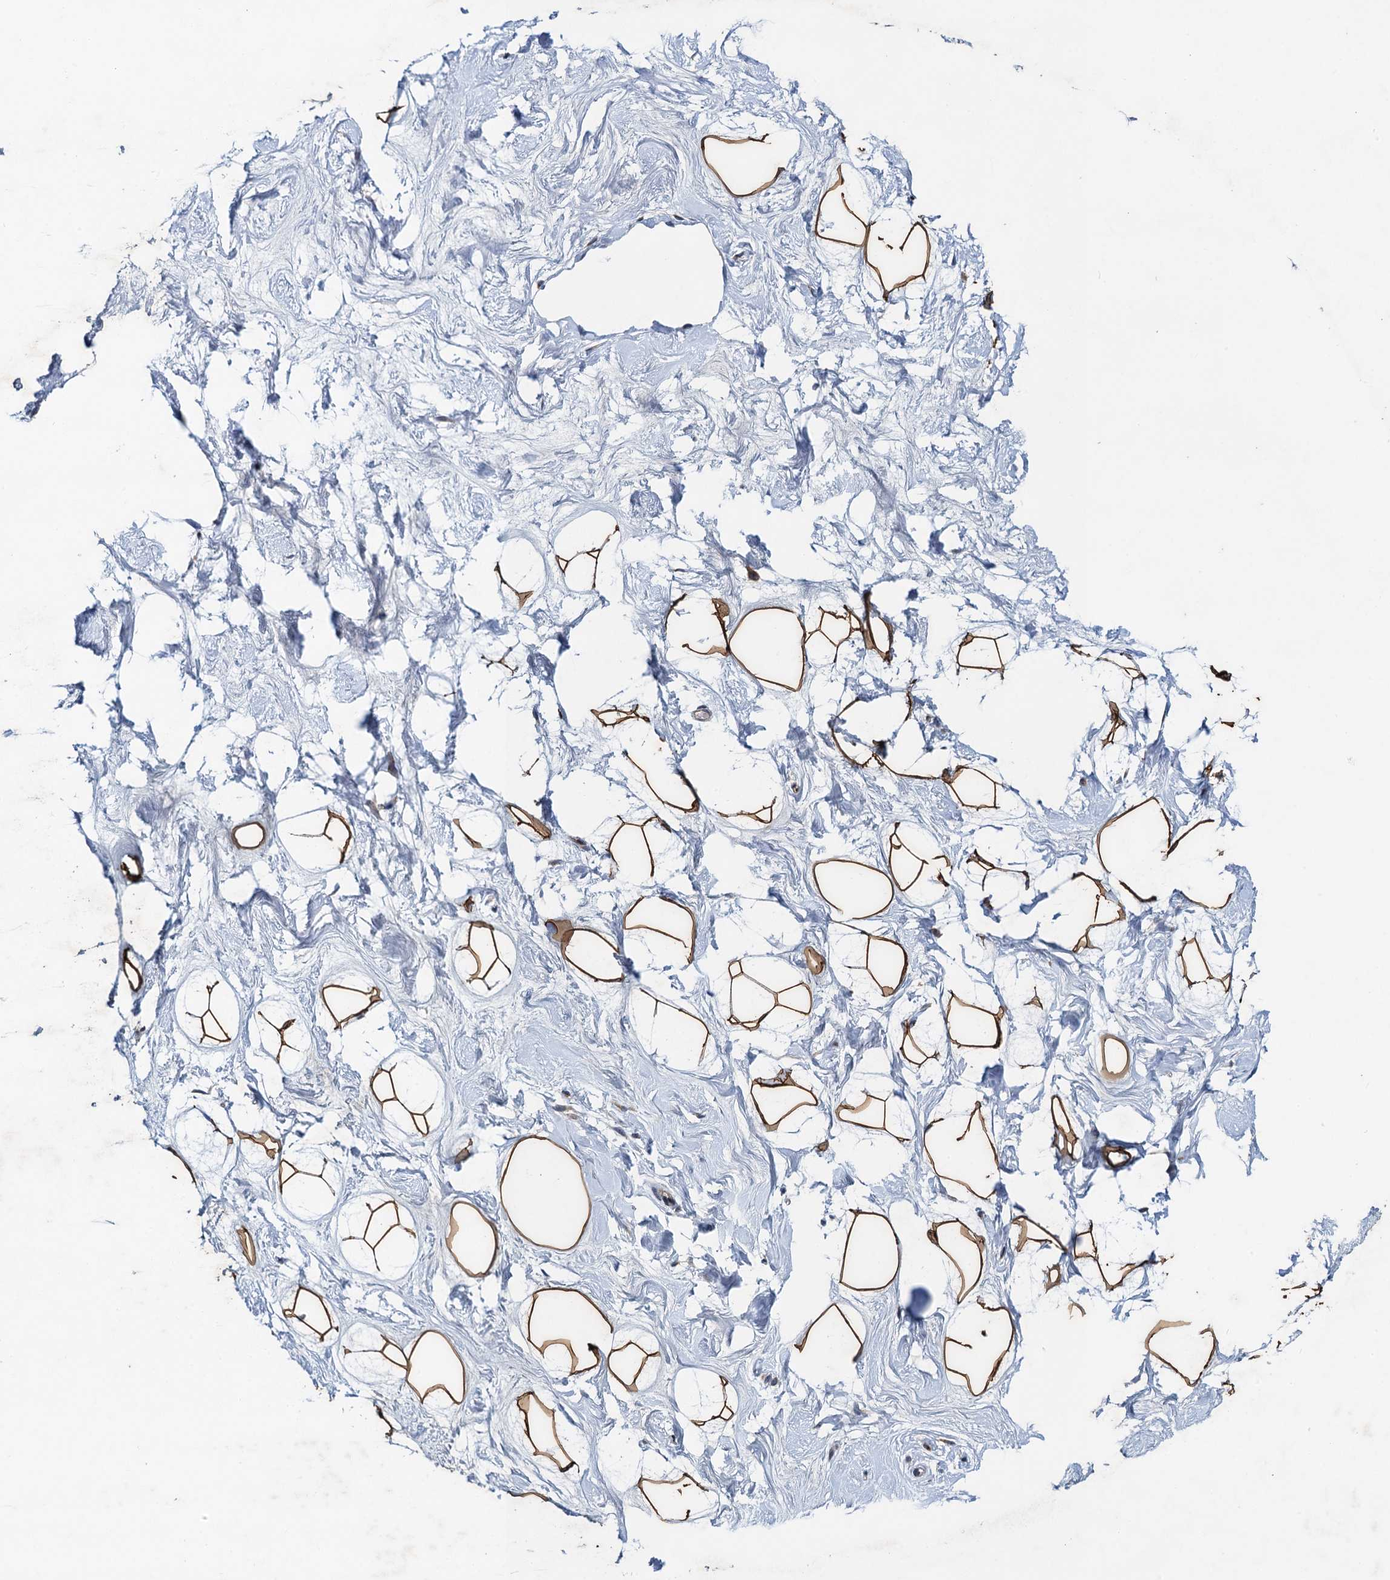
{"staining": {"intensity": "moderate", "quantity": ">75%", "location": "cytoplasmic/membranous"}, "tissue": "breast", "cell_type": "Adipocytes", "image_type": "normal", "snomed": [{"axis": "morphology", "description": "Normal tissue, NOS"}, {"axis": "morphology", "description": "Adenoma, NOS"}, {"axis": "topography", "description": "Breast"}], "caption": "Immunohistochemistry (IHC) (DAB (3,3'-diaminobenzidine)) staining of normal breast displays moderate cytoplasmic/membranous protein positivity in about >75% of adipocytes.", "gene": "NBEA", "patient": {"sex": "female", "age": 23}}